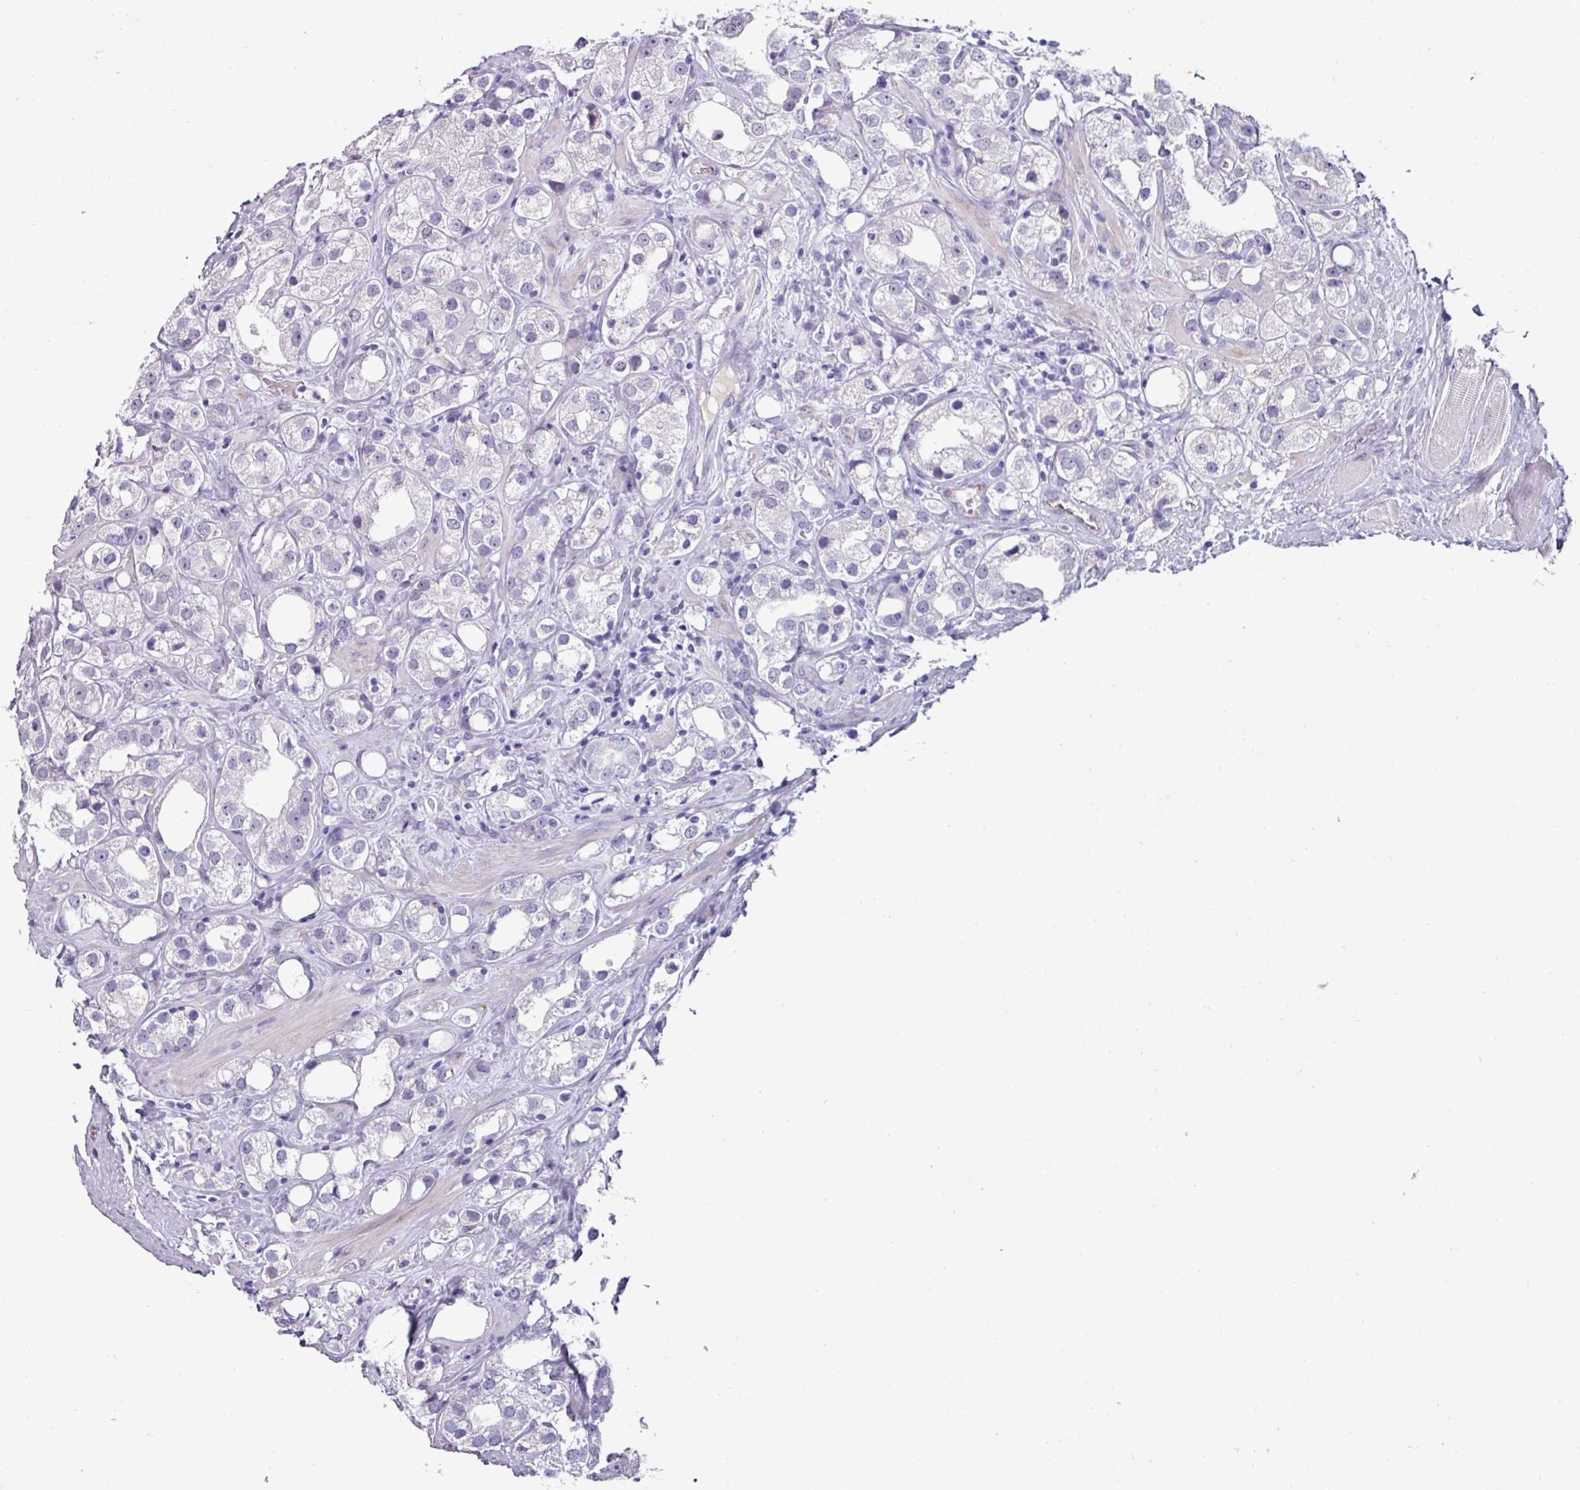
{"staining": {"intensity": "negative", "quantity": "none", "location": "none"}, "tissue": "prostate cancer", "cell_type": "Tumor cells", "image_type": "cancer", "snomed": [{"axis": "morphology", "description": "Adenocarcinoma, NOS"}, {"axis": "topography", "description": "Prostate"}], "caption": "An immunohistochemistry (IHC) micrograph of prostate cancer (adenocarcinoma) is shown. There is no staining in tumor cells of prostate cancer (adenocarcinoma).", "gene": "EYA3", "patient": {"sex": "male", "age": 79}}